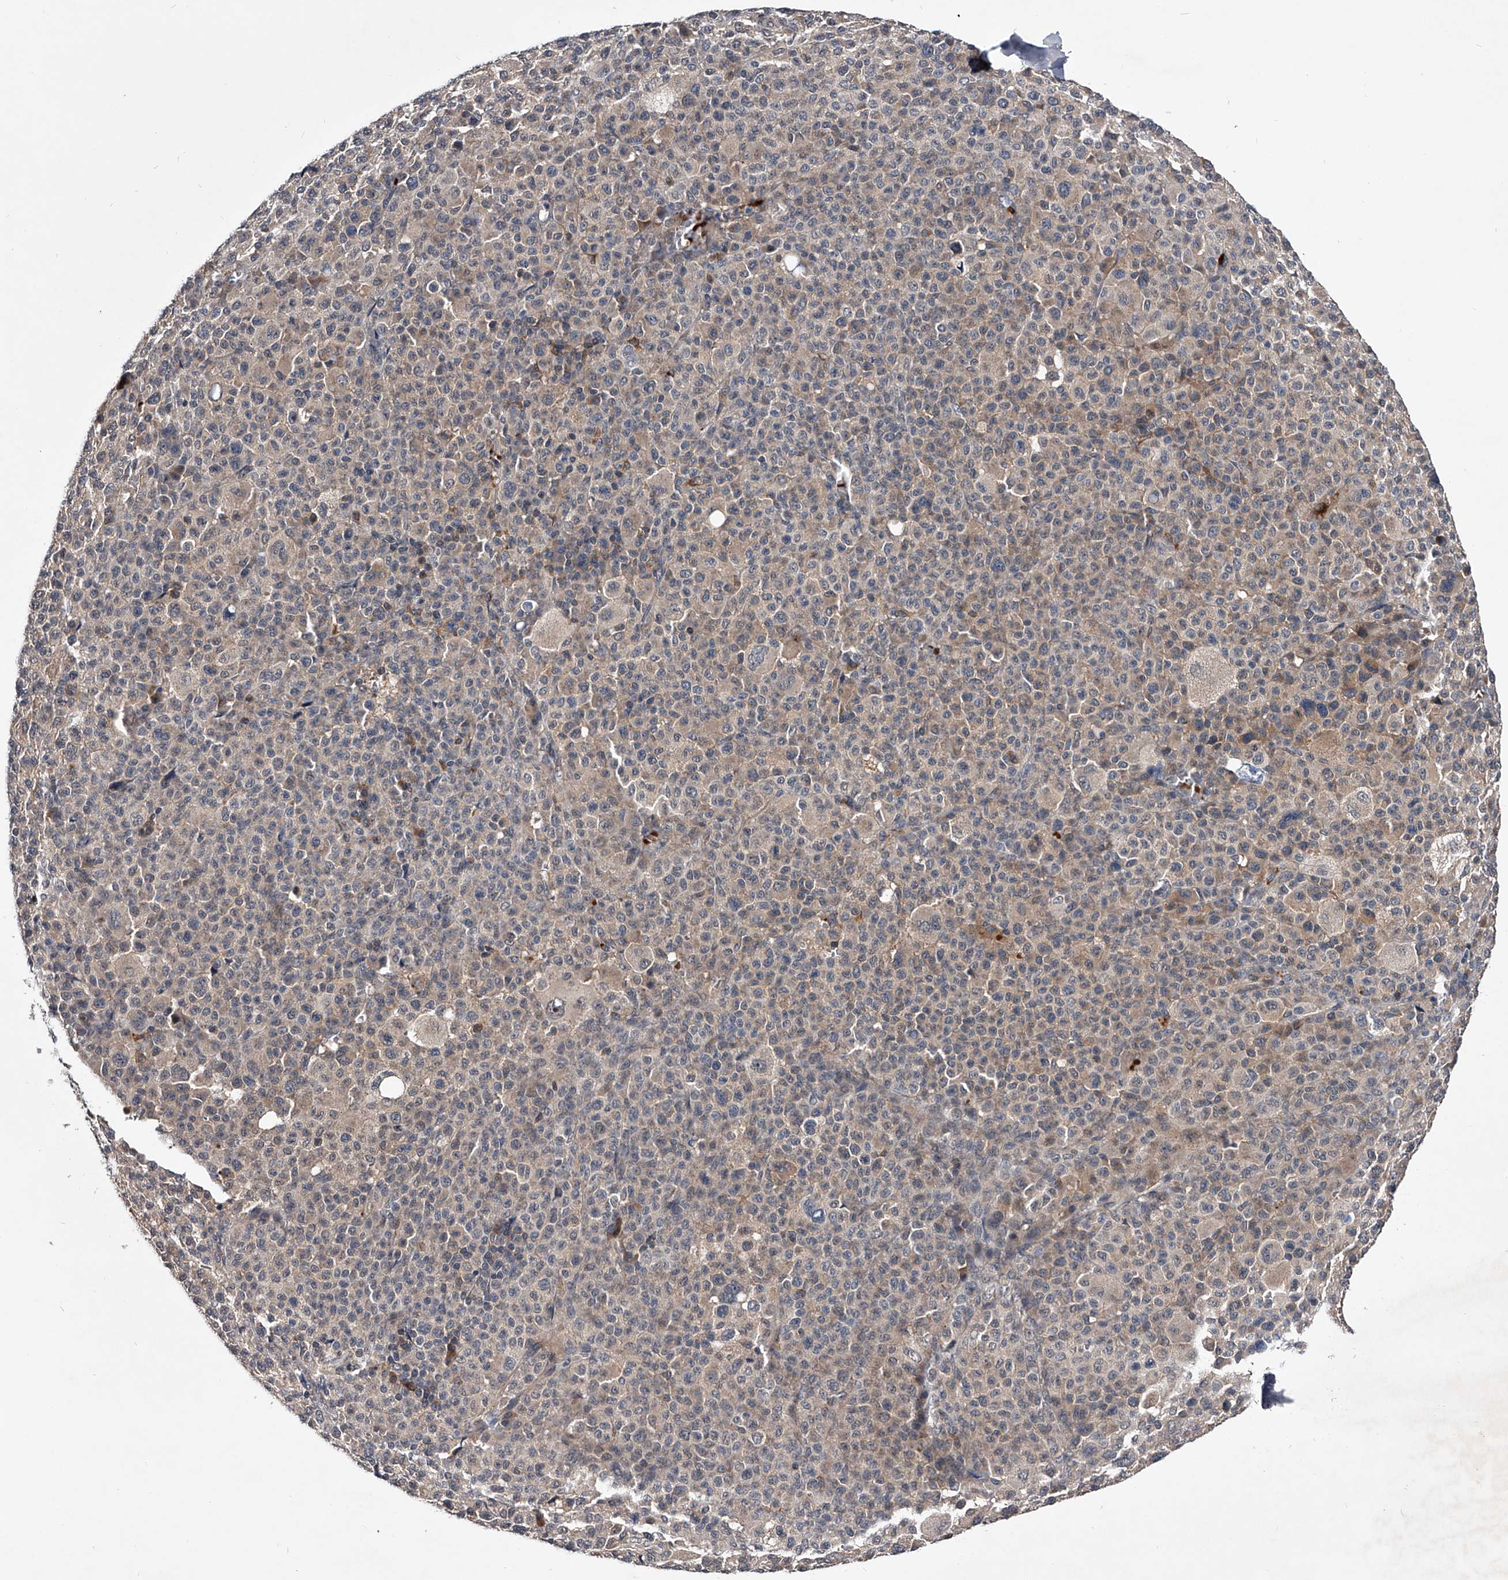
{"staining": {"intensity": "negative", "quantity": "none", "location": "none"}, "tissue": "melanoma", "cell_type": "Tumor cells", "image_type": "cancer", "snomed": [{"axis": "morphology", "description": "Malignant melanoma, Metastatic site"}, {"axis": "topography", "description": "Skin"}], "caption": "Melanoma stained for a protein using immunohistochemistry reveals no expression tumor cells.", "gene": "ZNF30", "patient": {"sex": "female", "age": 74}}